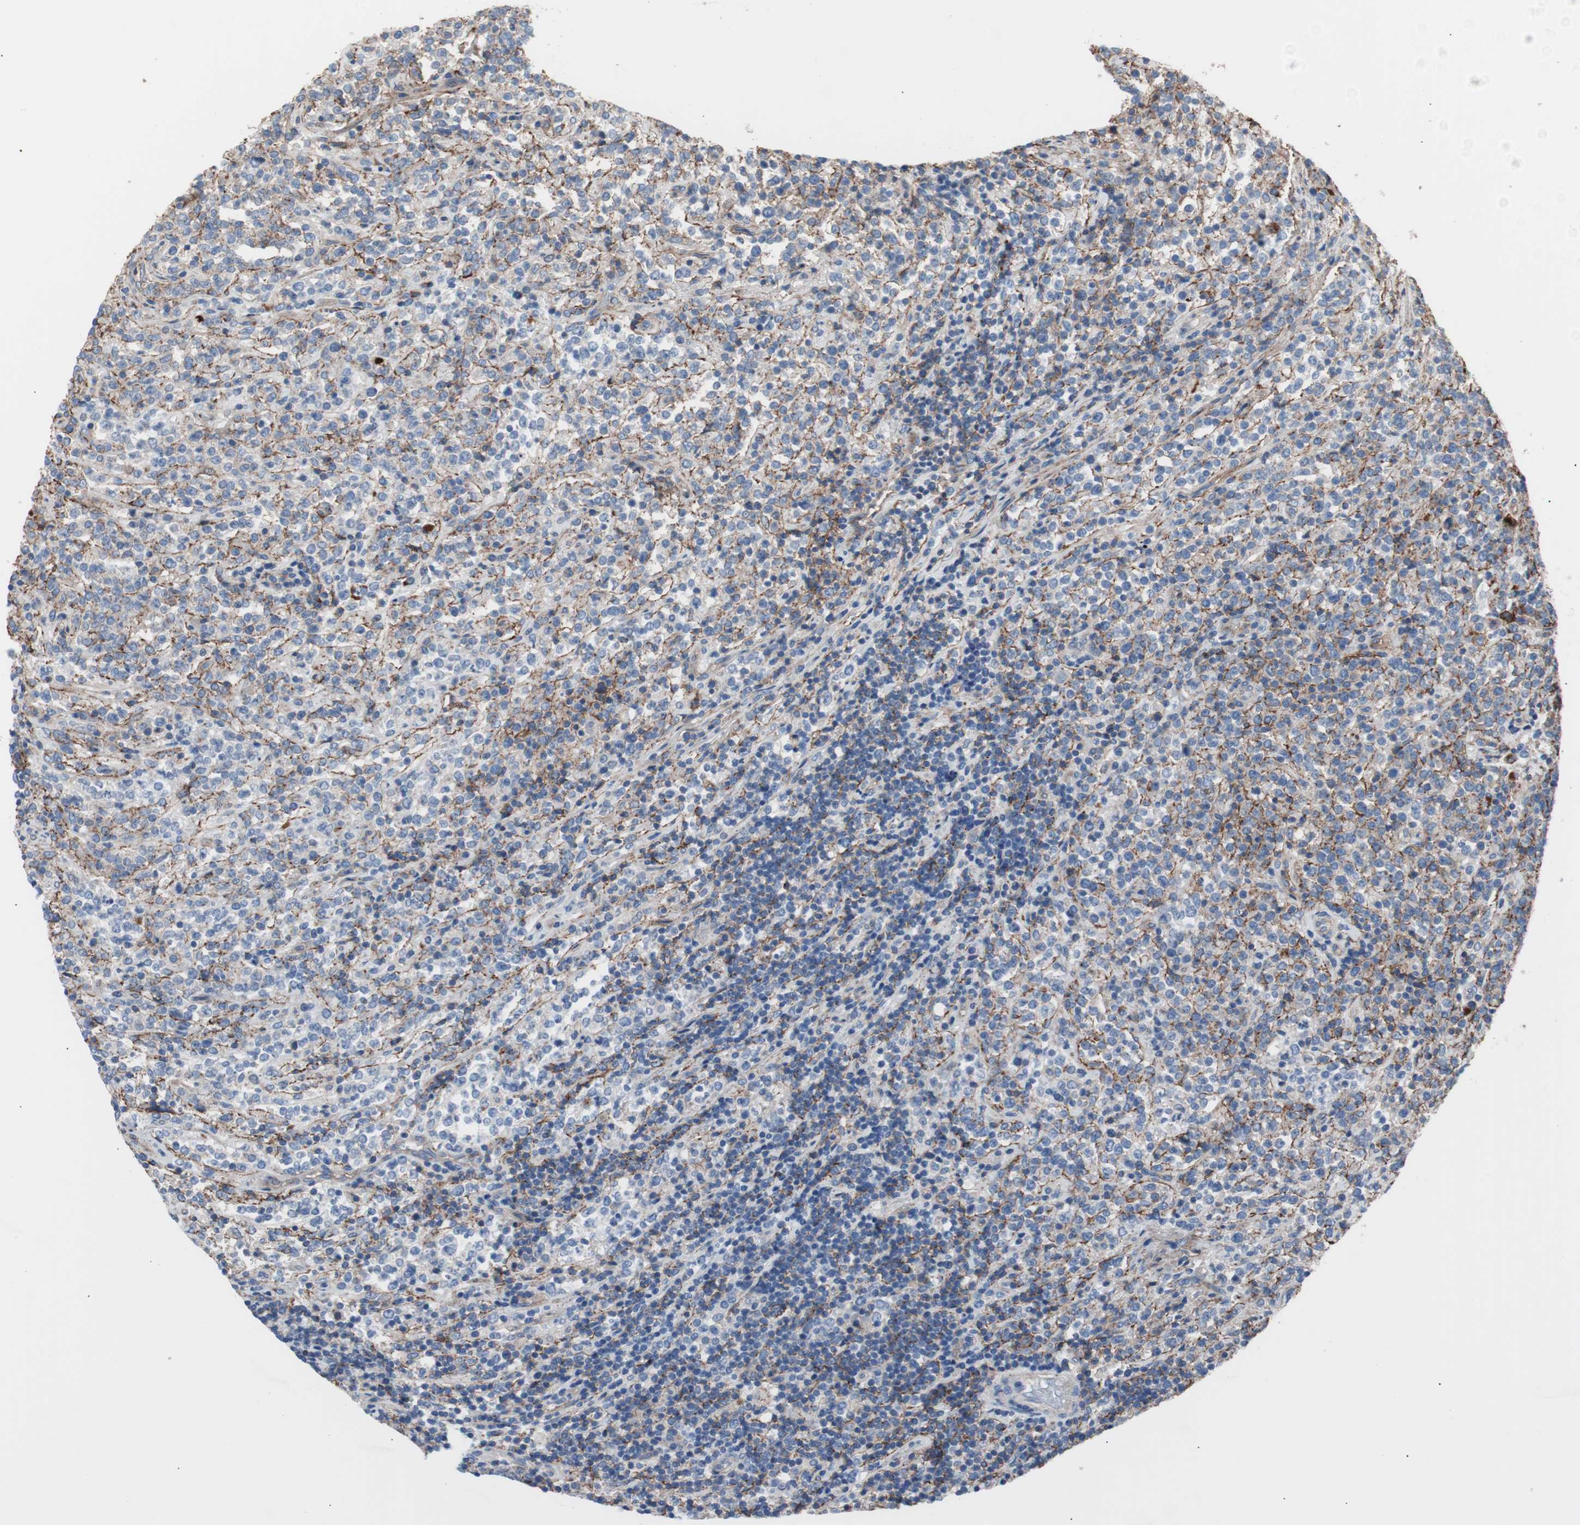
{"staining": {"intensity": "weak", "quantity": "25%-75%", "location": "cytoplasmic/membranous"}, "tissue": "lymphoma", "cell_type": "Tumor cells", "image_type": "cancer", "snomed": [{"axis": "morphology", "description": "Malignant lymphoma, non-Hodgkin's type, High grade"}, {"axis": "topography", "description": "Soft tissue"}], "caption": "Weak cytoplasmic/membranous staining for a protein is present in approximately 25%-75% of tumor cells of high-grade malignant lymphoma, non-Hodgkin's type using IHC.", "gene": "CD81", "patient": {"sex": "male", "age": 18}}